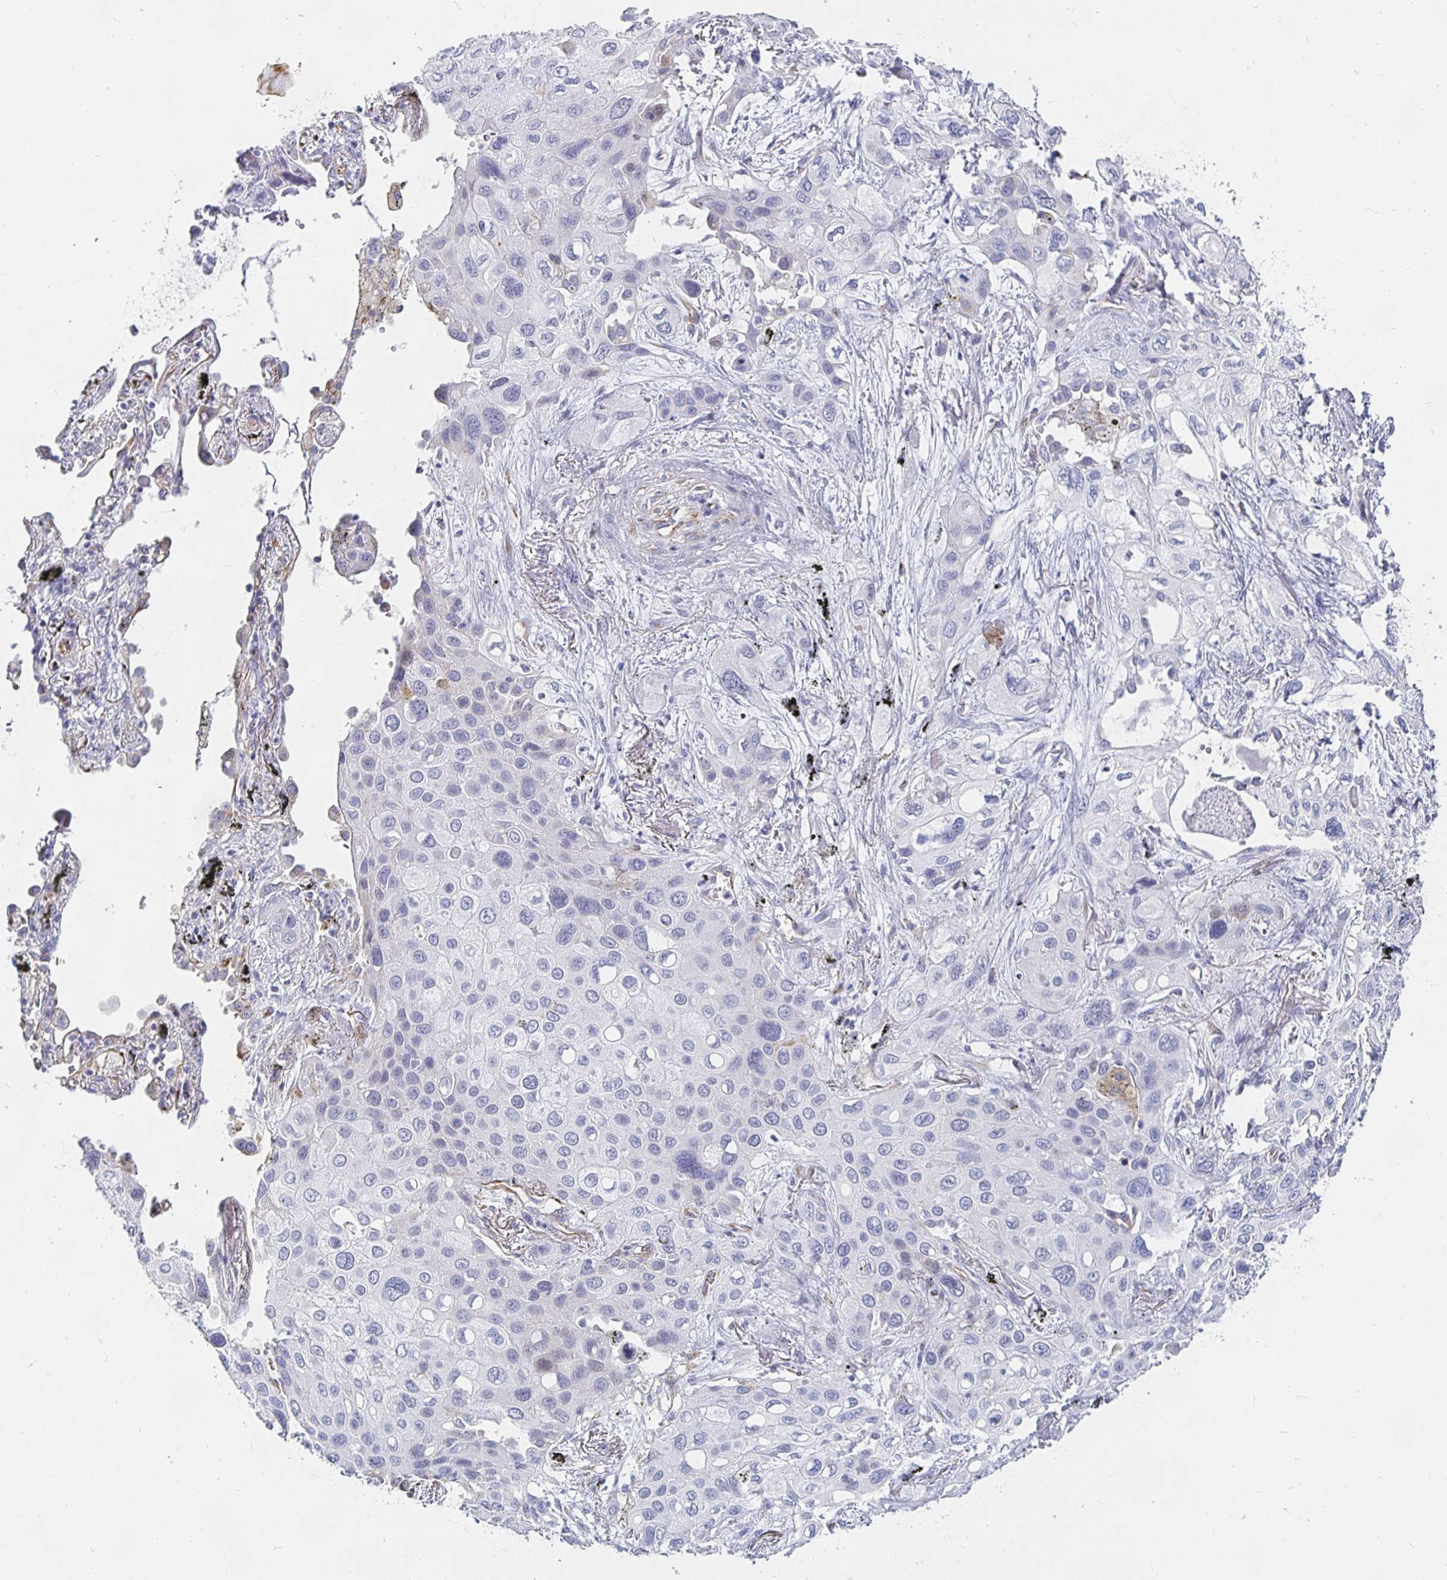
{"staining": {"intensity": "negative", "quantity": "none", "location": "none"}, "tissue": "lung cancer", "cell_type": "Tumor cells", "image_type": "cancer", "snomed": [{"axis": "morphology", "description": "Squamous cell carcinoma, NOS"}, {"axis": "morphology", "description": "Squamous cell carcinoma, metastatic, NOS"}, {"axis": "topography", "description": "Lung"}], "caption": "Micrograph shows no significant protein staining in tumor cells of lung cancer (metastatic squamous cell carcinoma).", "gene": "S100G", "patient": {"sex": "male", "age": 59}}